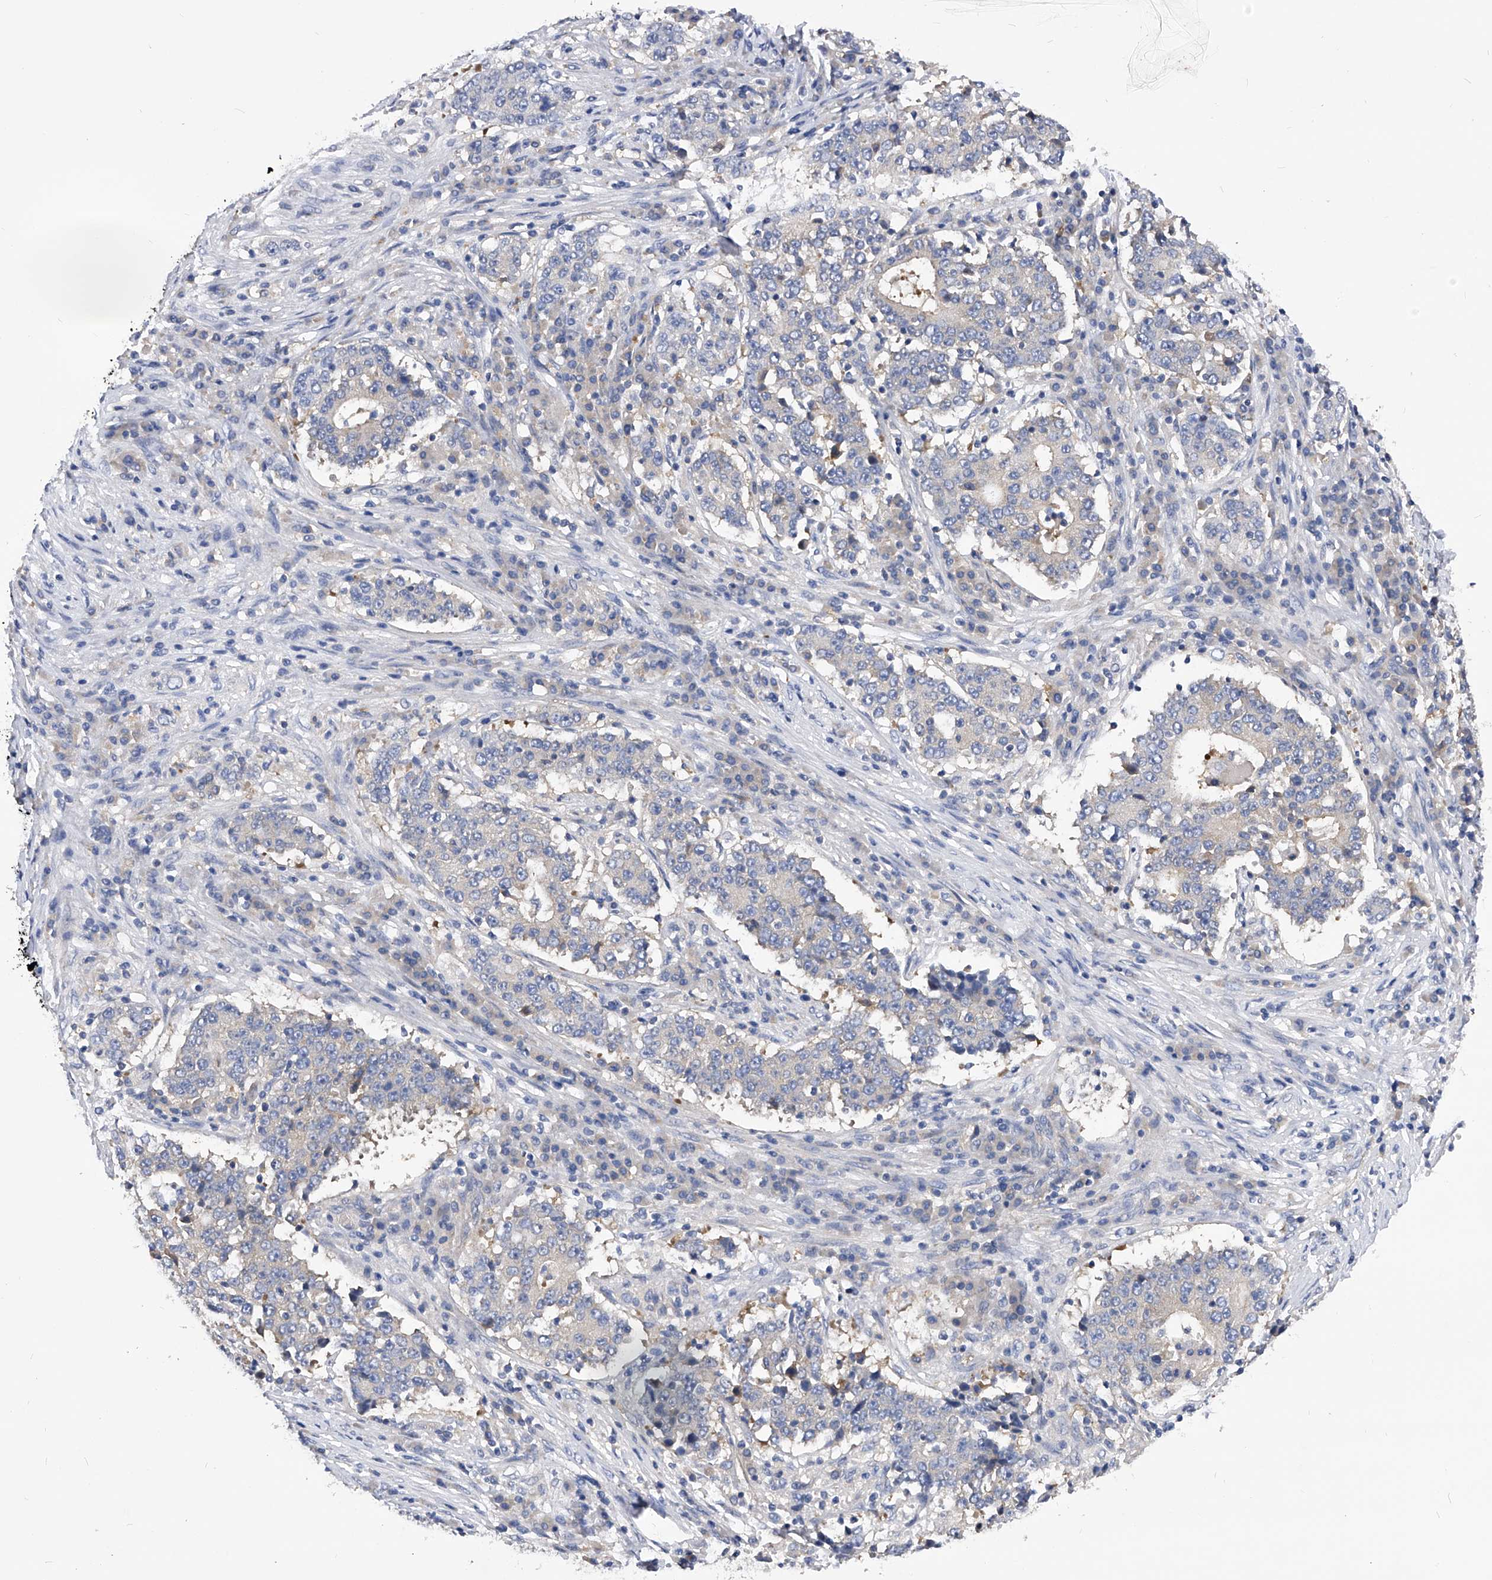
{"staining": {"intensity": "negative", "quantity": "none", "location": "none"}, "tissue": "stomach cancer", "cell_type": "Tumor cells", "image_type": "cancer", "snomed": [{"axis": "morphology", "description": "Adenocarcinoma, NOS"}, {"axis": "topography", "description": "Stomach"}], "caption": "IHC photomicrograph of neoplastic tissue: human stomach adenocarcinoma stained with DAB (3,3'-diaminobenzidine) exhibits no significant protein expression in tumor cells. The staining is performed using DAB brown chromogen with nuclei counter-stained in using hematoxylin.", "gene": "PPP5C", "patient": {"sex": "male", "age": 59}}